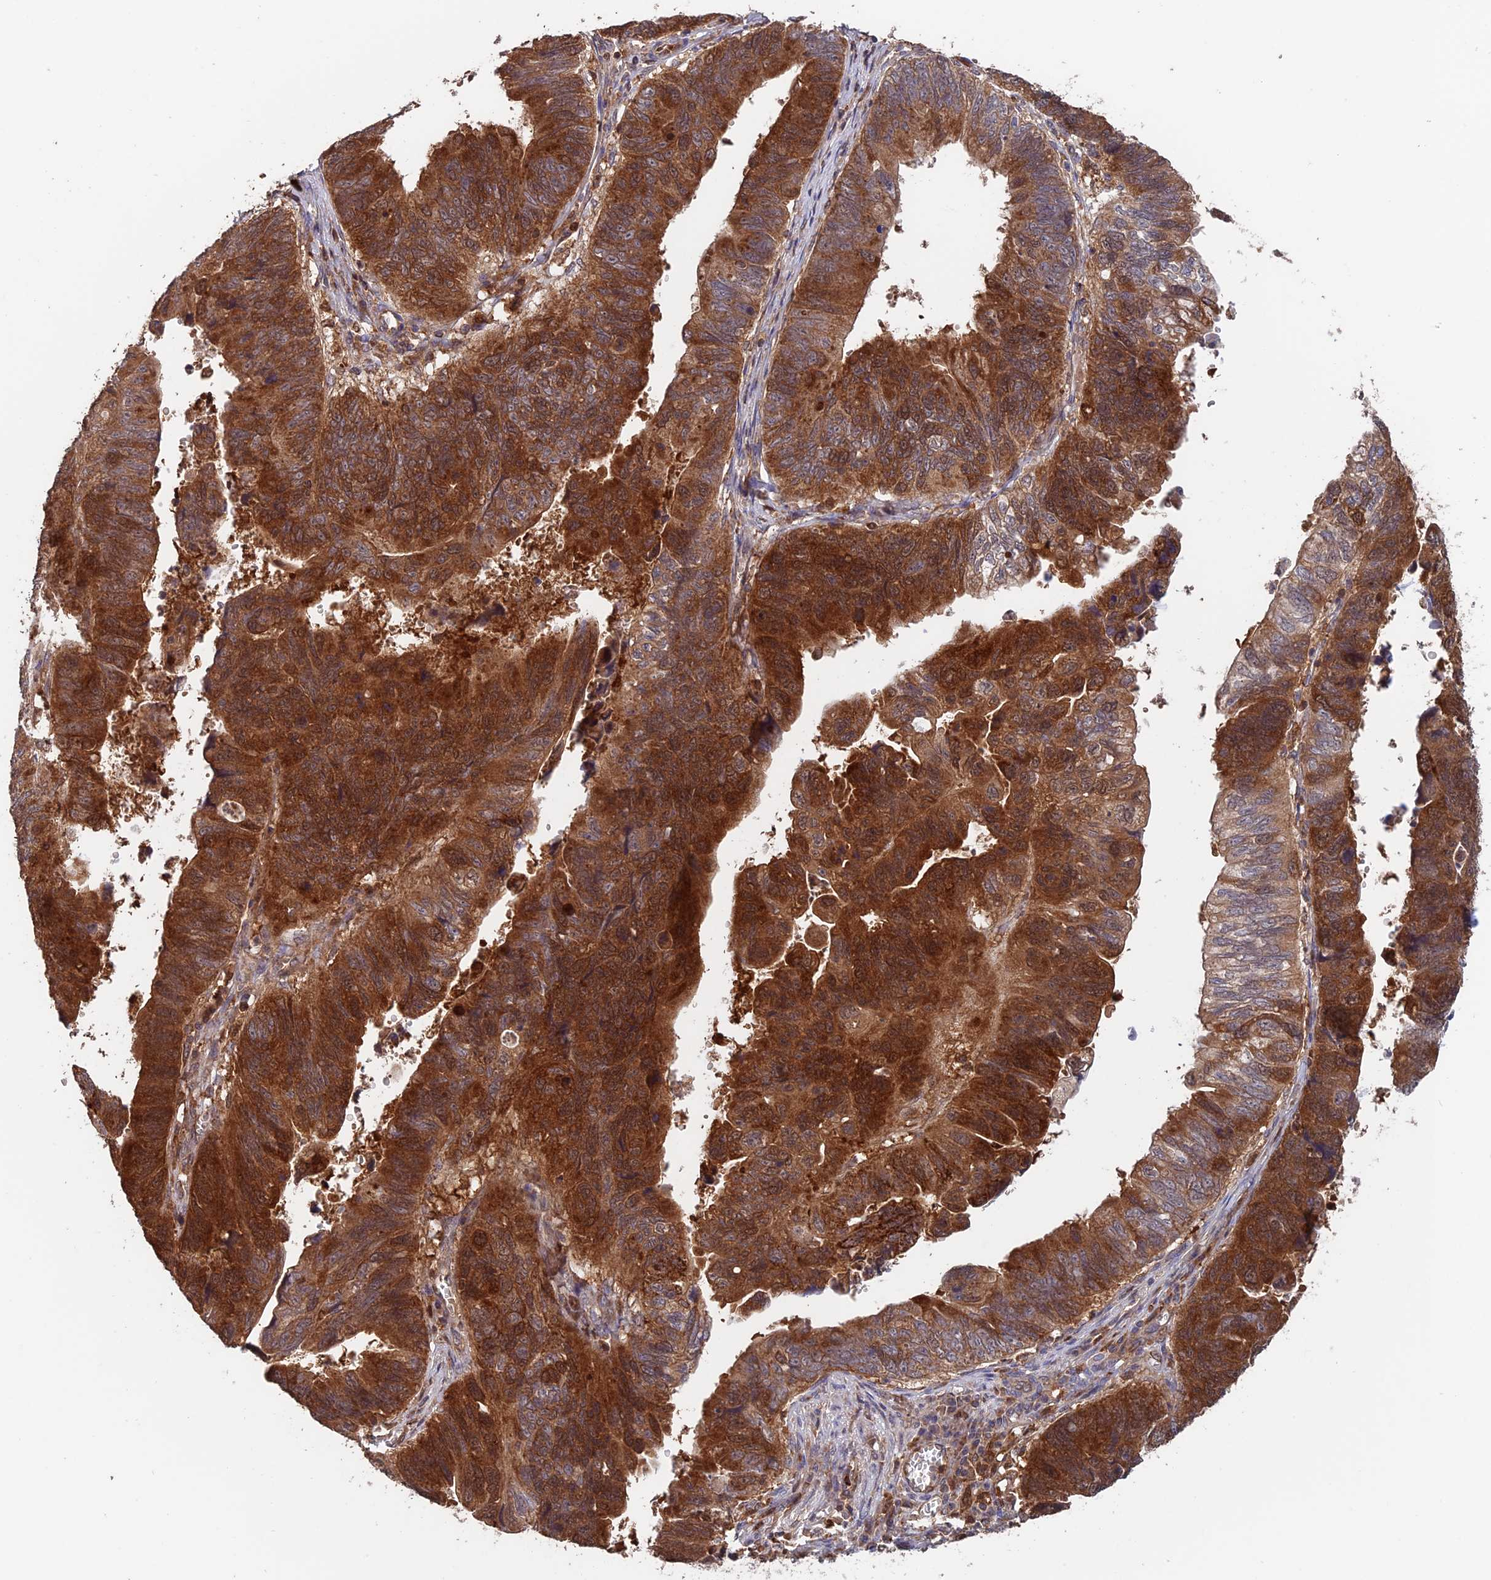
{"staining": {"intensity": "strong", "quantity": ">75%", "location": "cytoplasmic/membranous"}, "tissue": "stomach cancer", "cell_type": "Tumor cells", "image_type": "cancer", "snomed": [{"axis": "morphology", "description": "Adenocarcinoma, NOS"}, {"axis": "topography", "description": "Stomach"}], "caption": "Human stomach adenocarcinoma stained with a protein marker exhibits strong staining in tumor cells.", "gene": "DTYMK", "patient": {"sex": "male", "age": 59}}